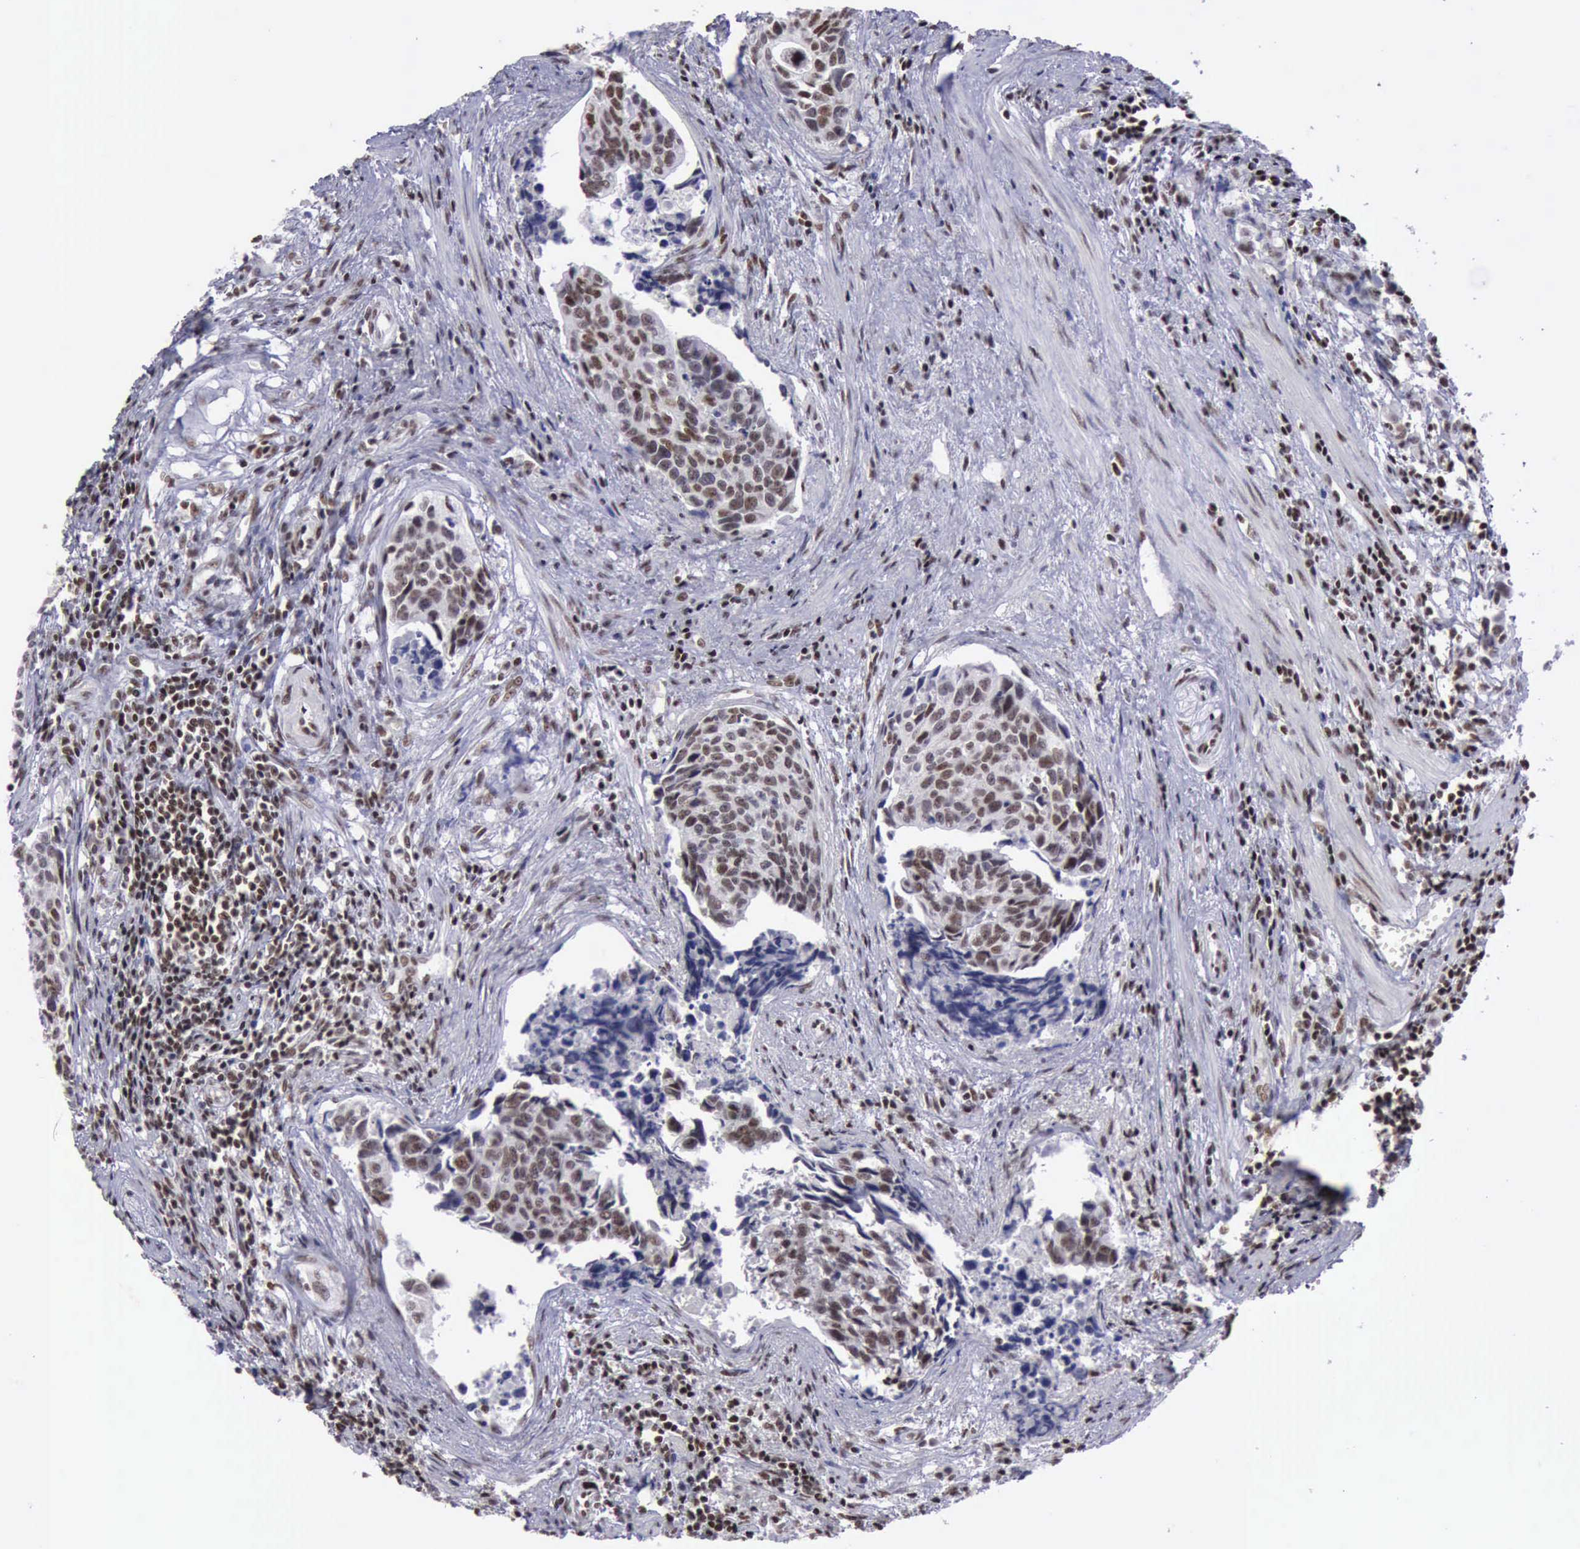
{"staining": {"intensity": "moderate", "quantity": ">75%", "location": "nuclear"}, "tissue": "urothelial cancer", "cell_type": "Tumor cells", "image_type": "cancer", "snomed": [{"axis": "morphology", "description": "Urothelial carcinoma, High grade"}, {"axis": "topography", "description": "Urinary bladder"}], "caption": "Immunohistochemistry (IHC) micrograph of urothelial cancer stained for a protein (brown), which demonstrates medium levels of moderate nuclear positivity in approximately >75% of tumor cells.", "gene": "YY1", "patient": {"sex": "male", "age": 81}}